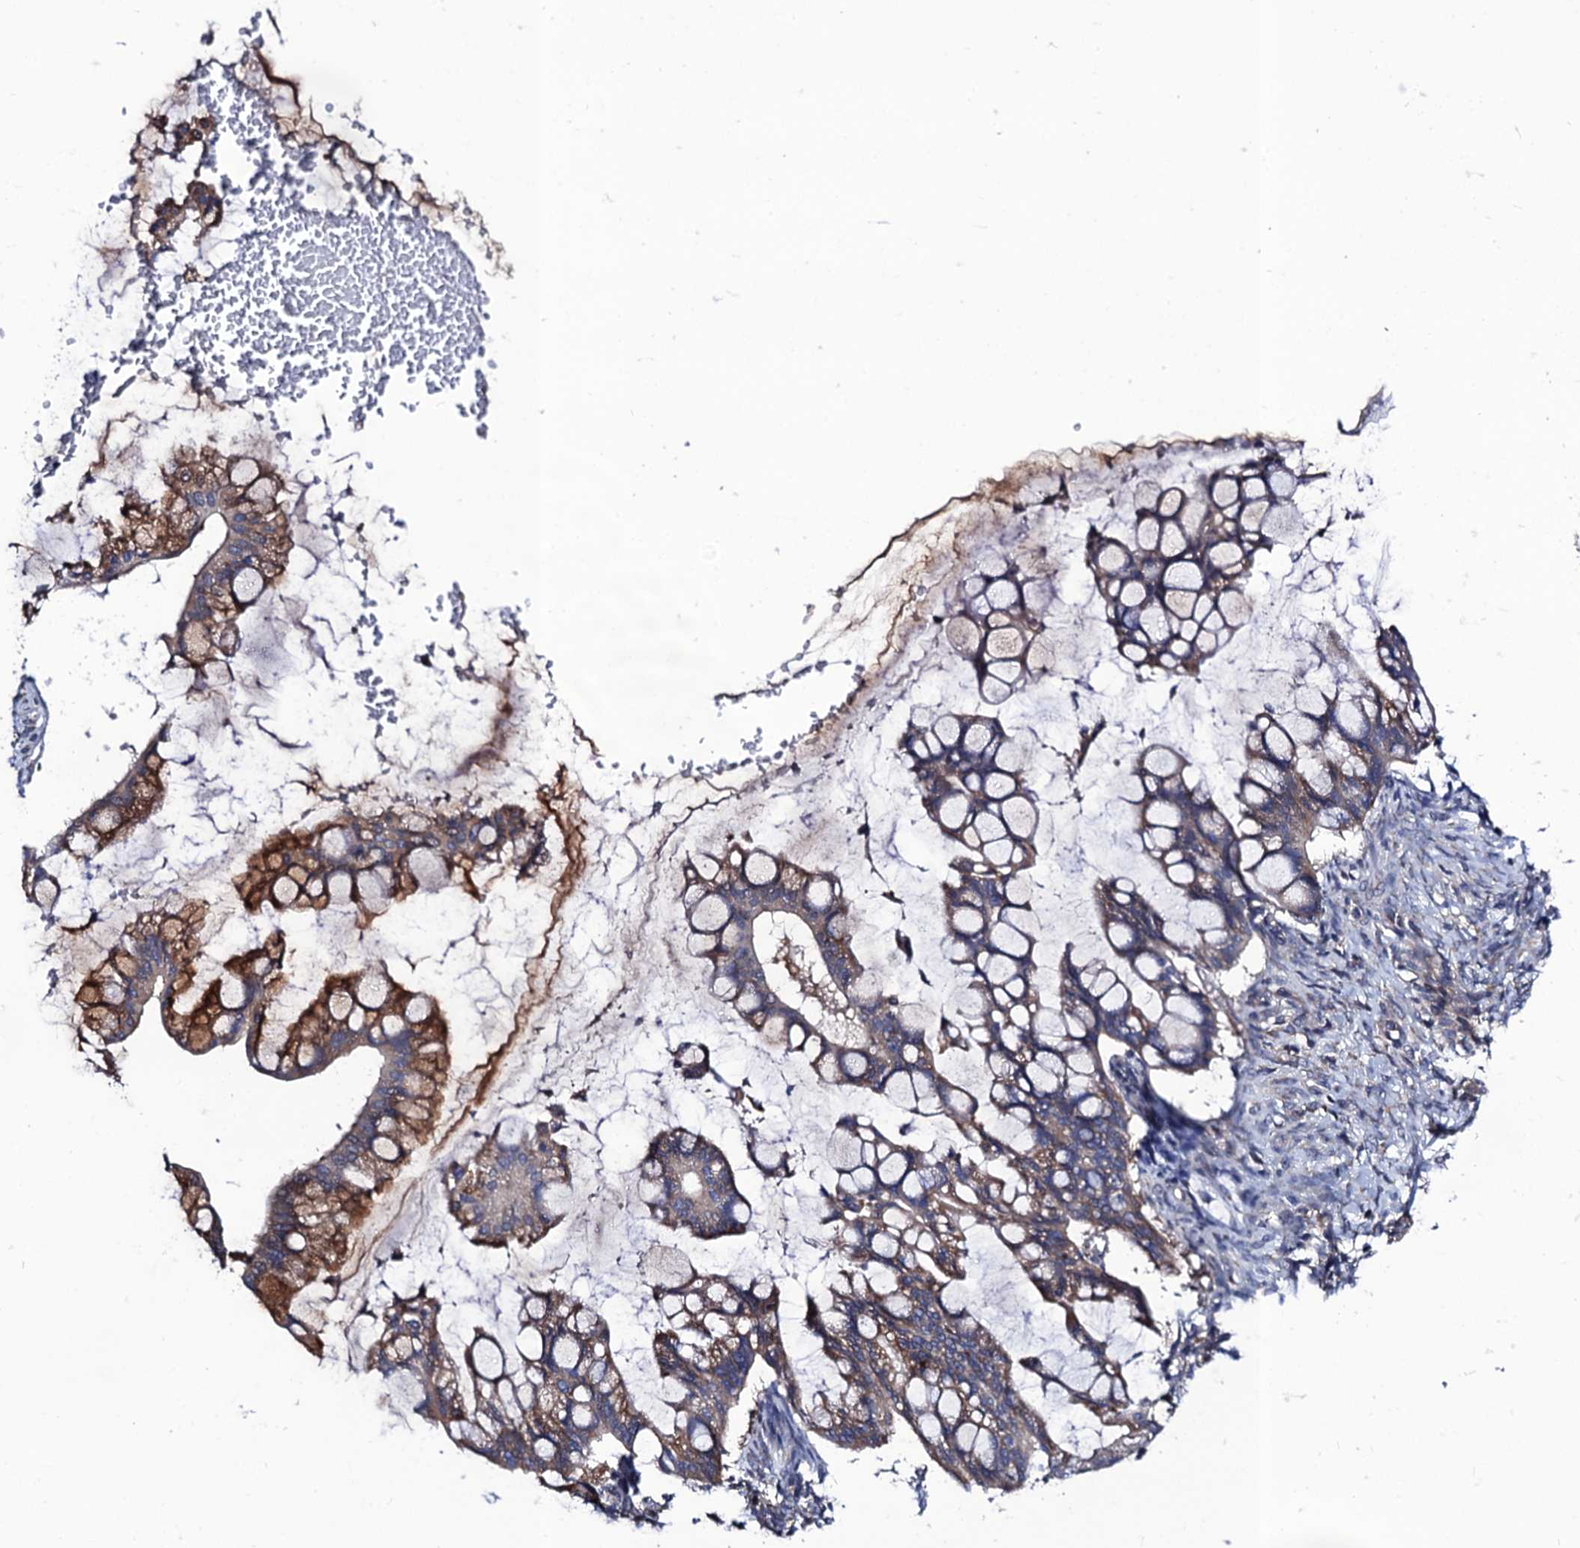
{"staining": {"intensity": "moderate", "quantity": ">75%", "location": "cytoplasmic/membranous"}, "tissue": "ovarian cancer", "cell_type": "Tumor cells", "image_type": "cancer", "snomed": [{"axis": "morphology", "description": "Cystadenocarcinoma, mucinous, NOS"}, {"axis": "topography", "description": "Ovary"}], "caption": "Protein expression analysis of human ovarian mucinous cystadenocarcinoma reveals moderate cytoplasmic/membranous positivity in about >75% of tumor cells. (DAB (3,3'-diaminobenzidine) = brown stain, brightfield microscopy at high magnification).", "gene": "PGLS", "patient": {"sex": "female", "age": 73}}